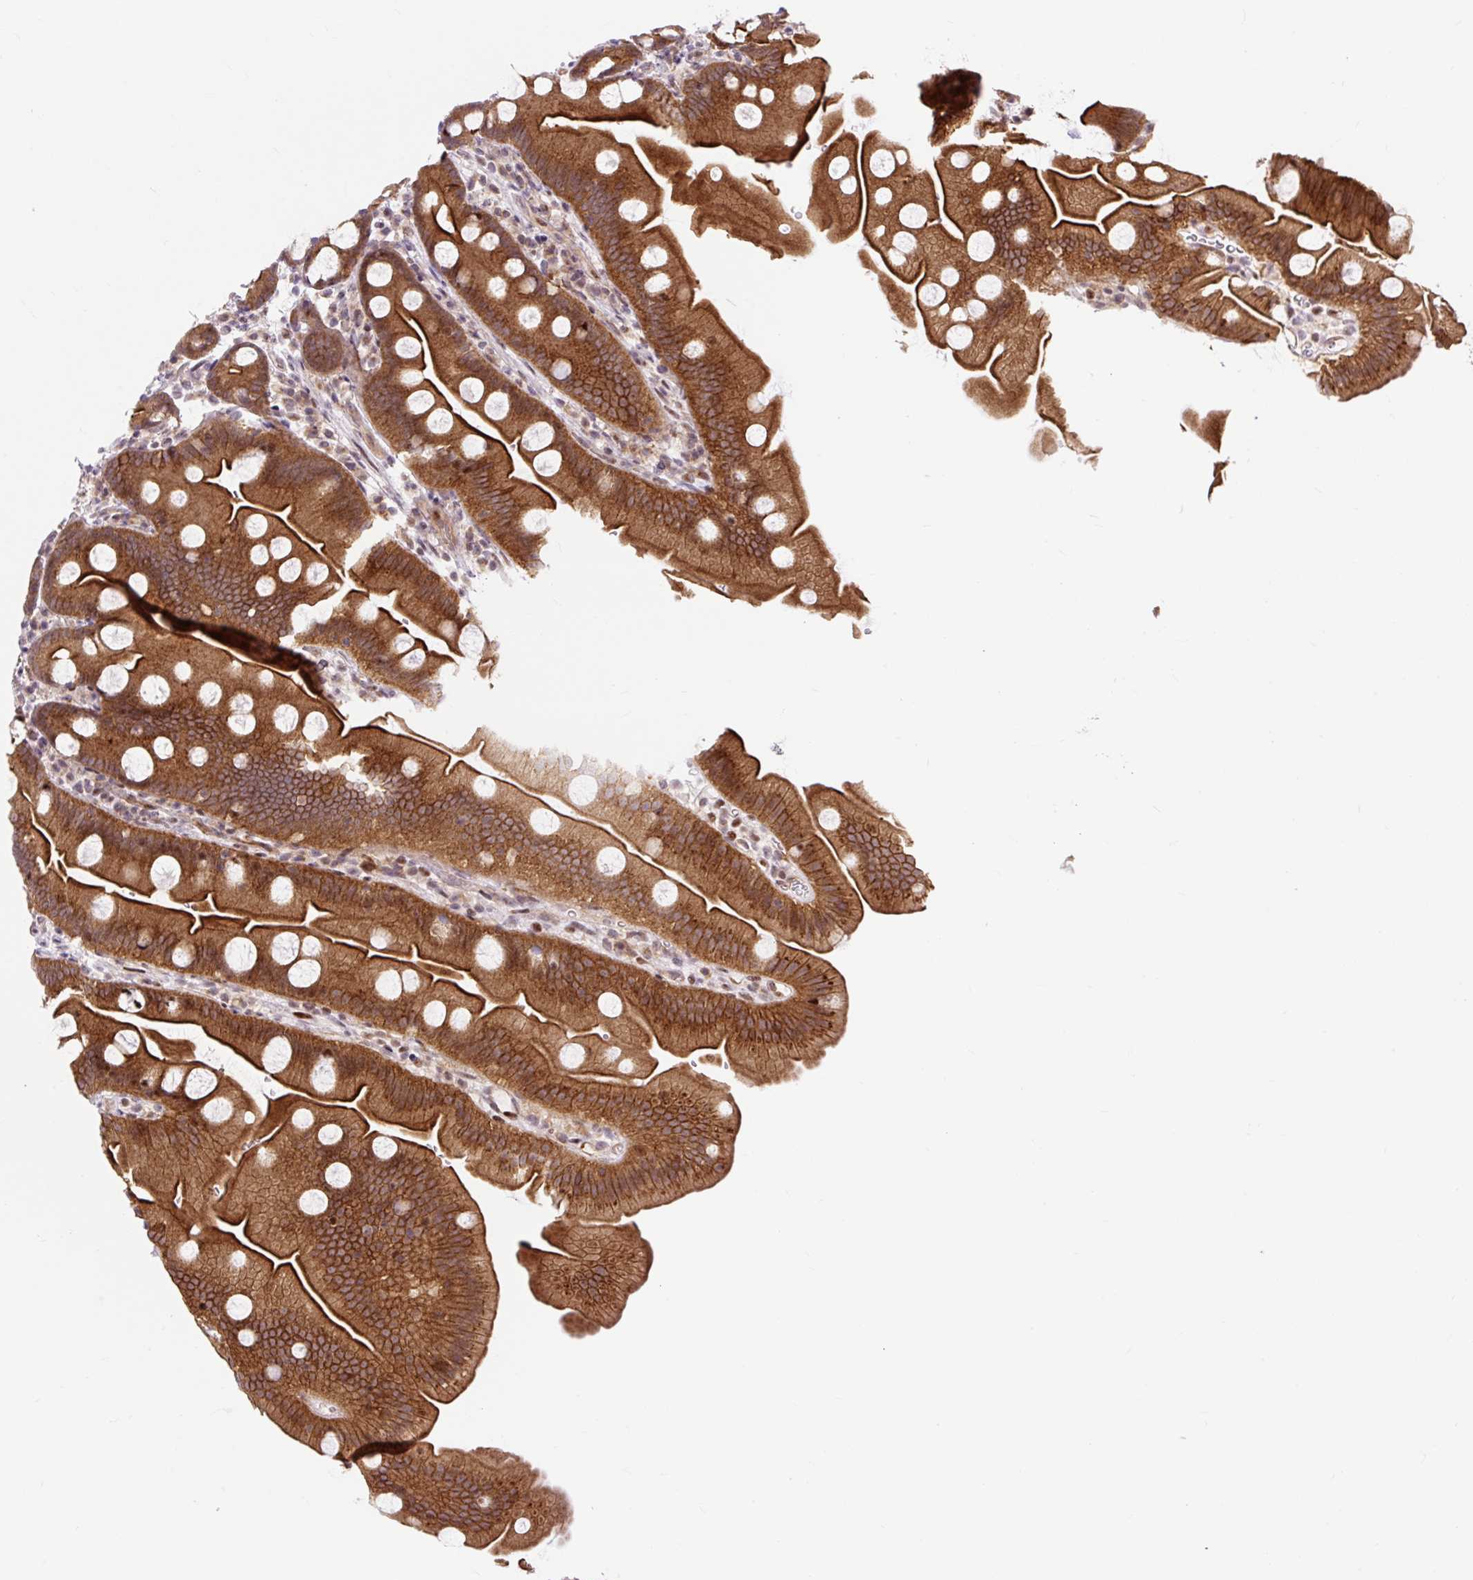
{"staining": {"intensity": "strong", "quantity": ">75%", "location": "cytoplasmic/membranous"}, "tissue": "small intestine", "cell_type": "Glandular cells", "image_type": "normal", "snomed": [{"axis": "morphology", "description": "Normal tissue, NOS"}, {"axis": "topography", "description": "Small intestine"}], "caption": "Immunohistochemistry image of normal small intestine stained for a protein (brown), which reveals high levels of strong cytoplasmic/membranous staining in about >75% of glandular cells.", "gene": "HIP1R", "patient": {"sex": "female", "age": 68}}